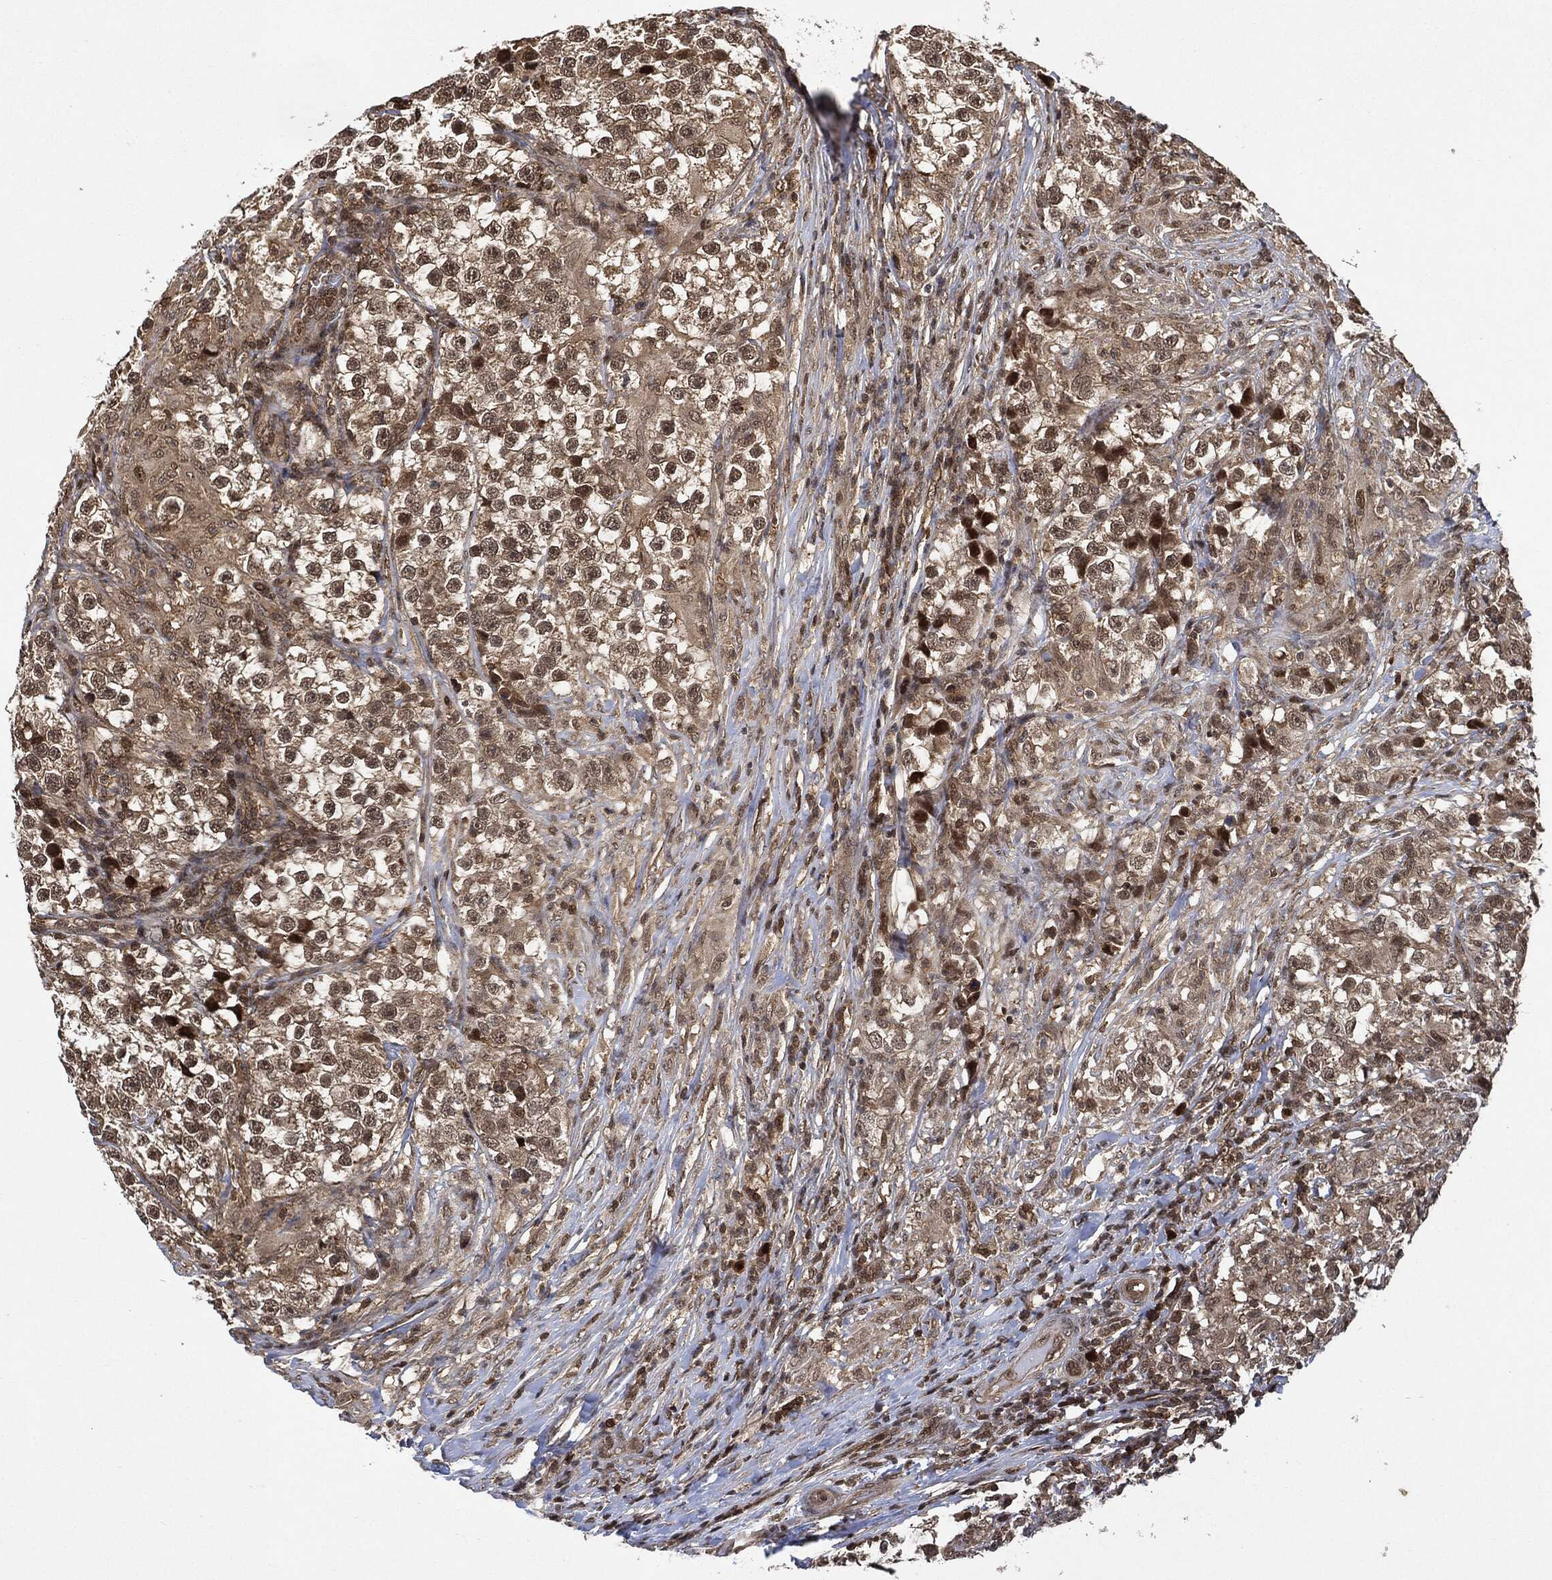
{"staining": {"intensity": "weak", "quantity": "<25%", "location": "cytoplasmic/membranous,nuclear"}, "tissue": "testis cancer", "cell_type": "Tumor cells", "image_type": "cancer", "snomed": [{"axis": "morphology", "description": "Seminoma, NOS"}, {"axis": "topography", "description": "Testis"}], "caption": "Immunohistochemical staining of testis cancer (seminoma) exhibits no significant positivity in tumor cells.", "gene": "CUTA", "patient": {"sex": "male", "age": 46}}